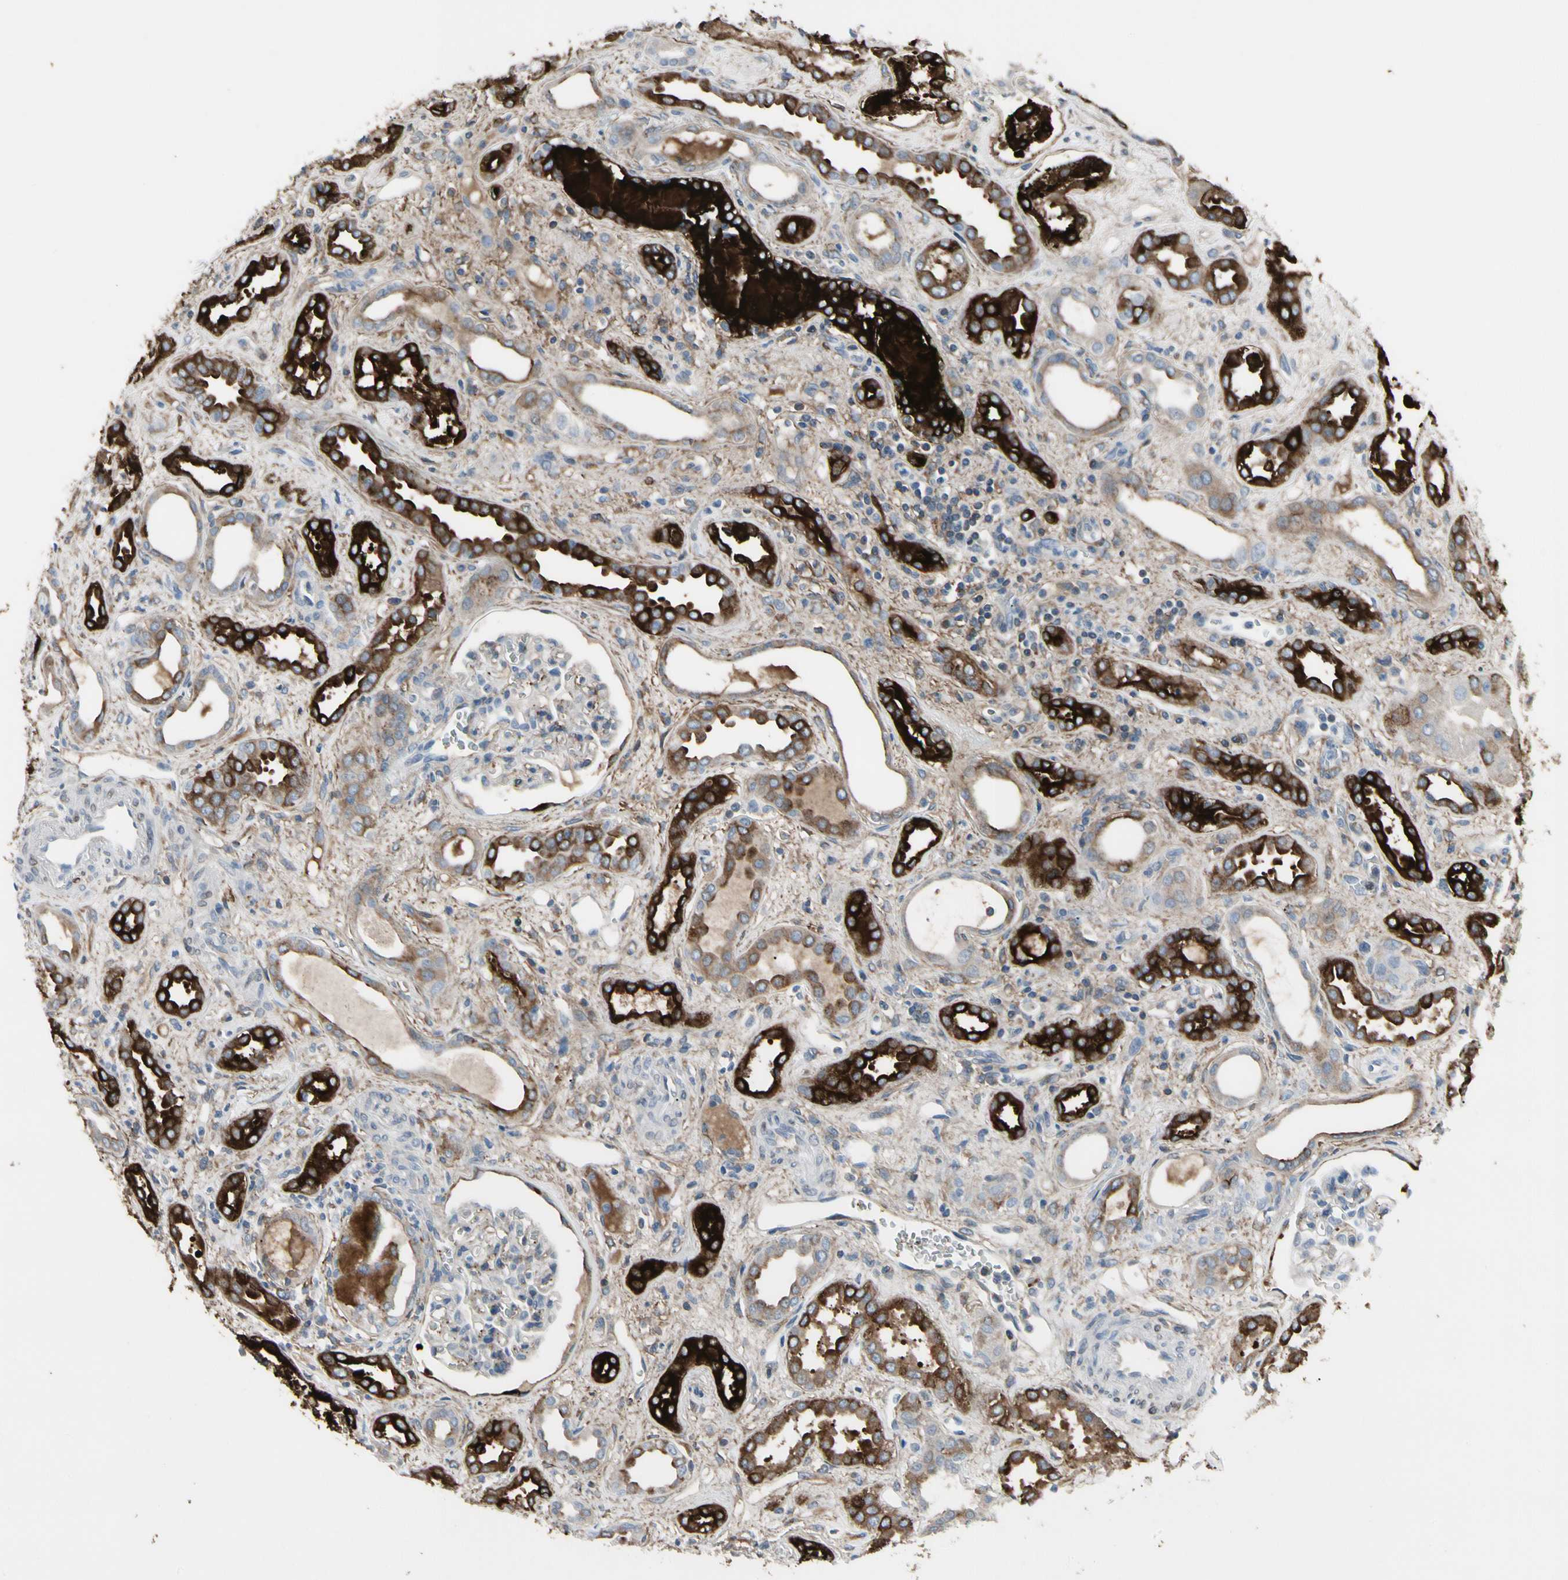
{"staining": {"intensity": "moderate", "quantity": "<25%", "location": "cytoplasmic/membranous"}, "tissue": "kidney", "cell_type": "Cells in glomeruli", "image_type": "normal", "snomed": [{"axis": "morphology", "description": "Normal tissue, NOS"}, {"axis": "topography", "description": "Kidney"}], "caption": "Immunohistochemical staining of benign kidney reveals moderate cytoplasmic/membranous protein staining in about <25% of cells in glomeruli.", "gene": "PIGR", "patient": {"sex": "male", "age": 59}}